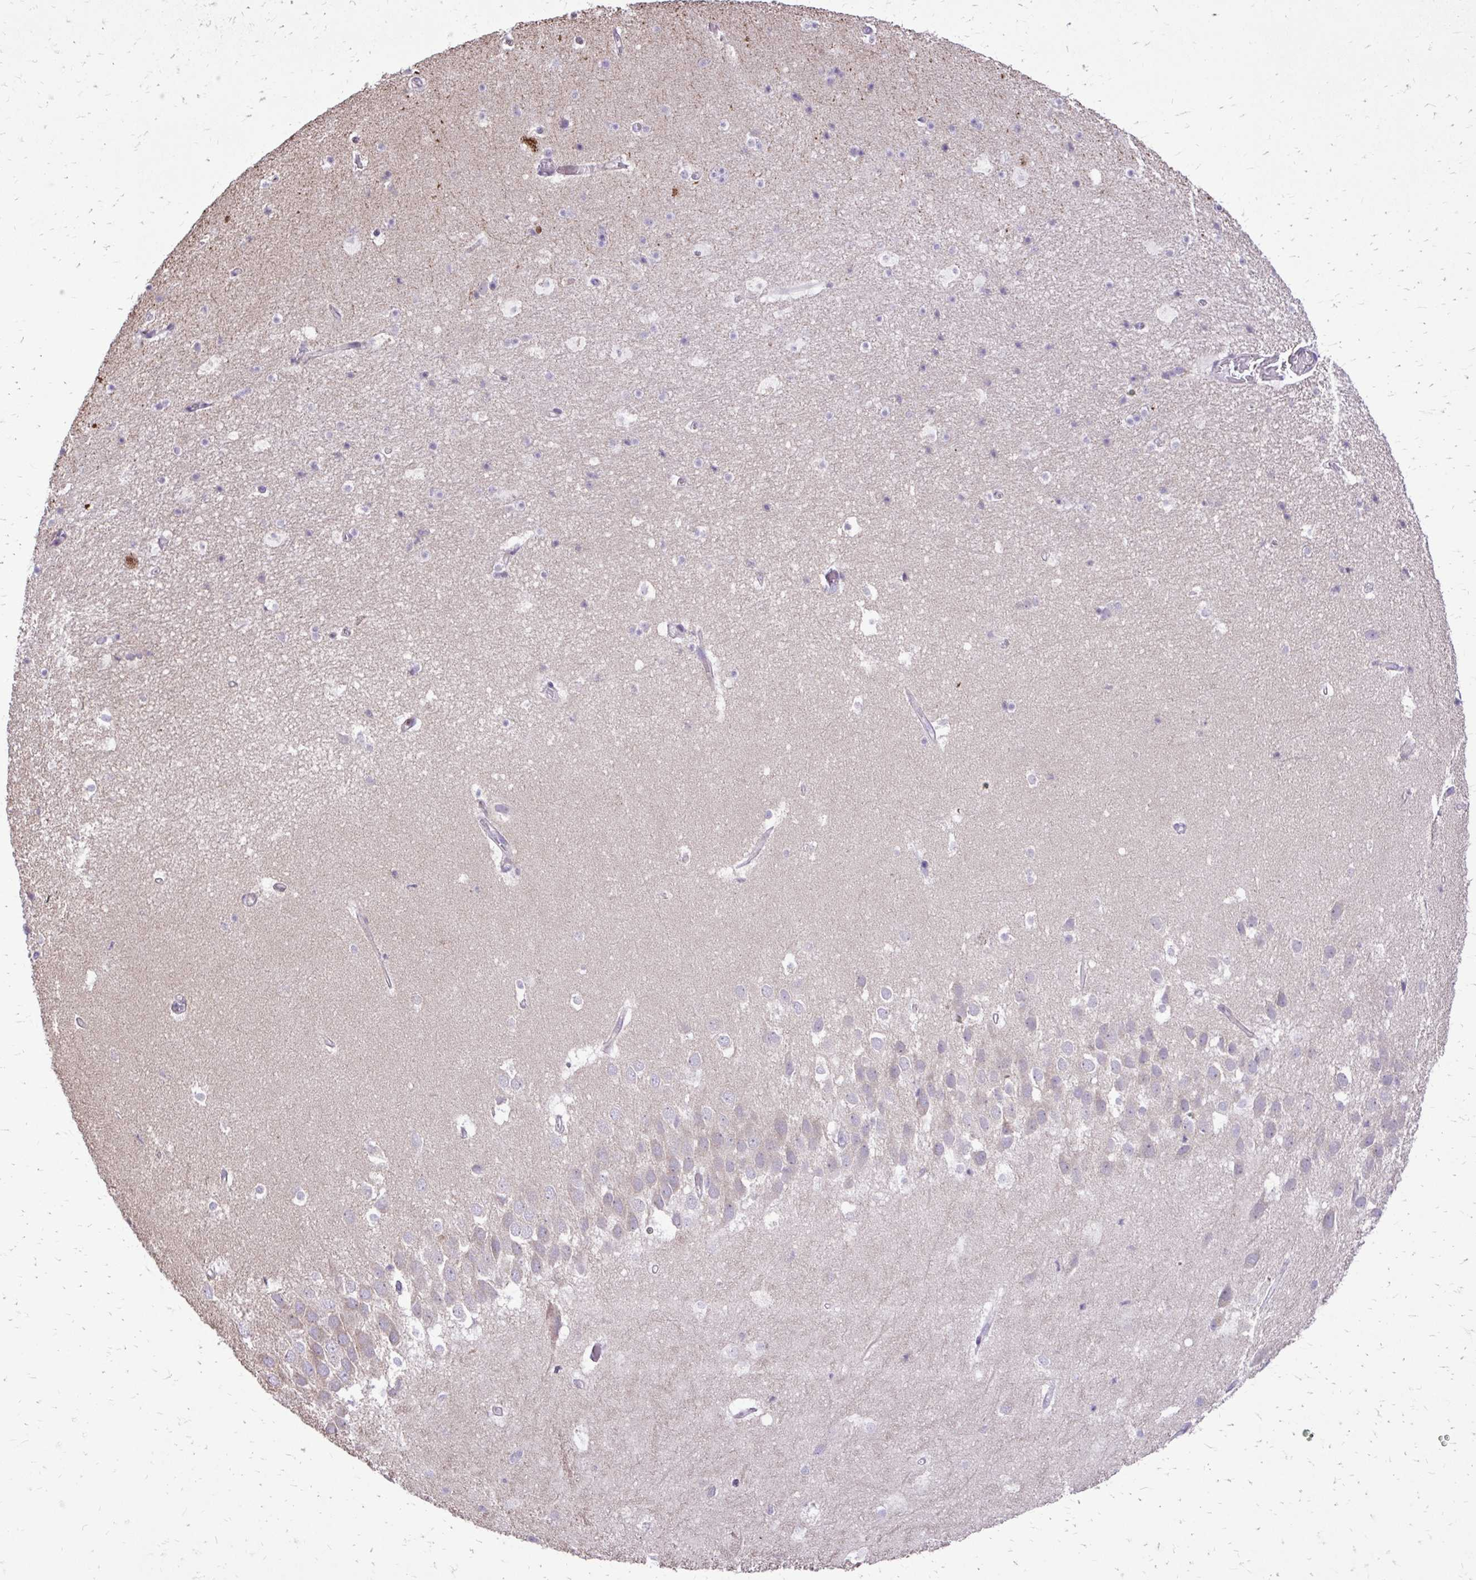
{"staining": {"intensity": "negative", "quantity": "none", "location": "none"}, "tissue": "hippocampus", "cell_type": "Glial cells", "image_type": "normal", "snomed": [{"axis": "morphology", "description": "Normal tissue, NOS"}, {"axis": "topography", "description": "Hippocampus"}], "caption": "Human hippocampus stained for a protein using IHC displays no expression in glial cells.", "gene": "ABCC3", "patient": {"sex": "male", "age": 26}}